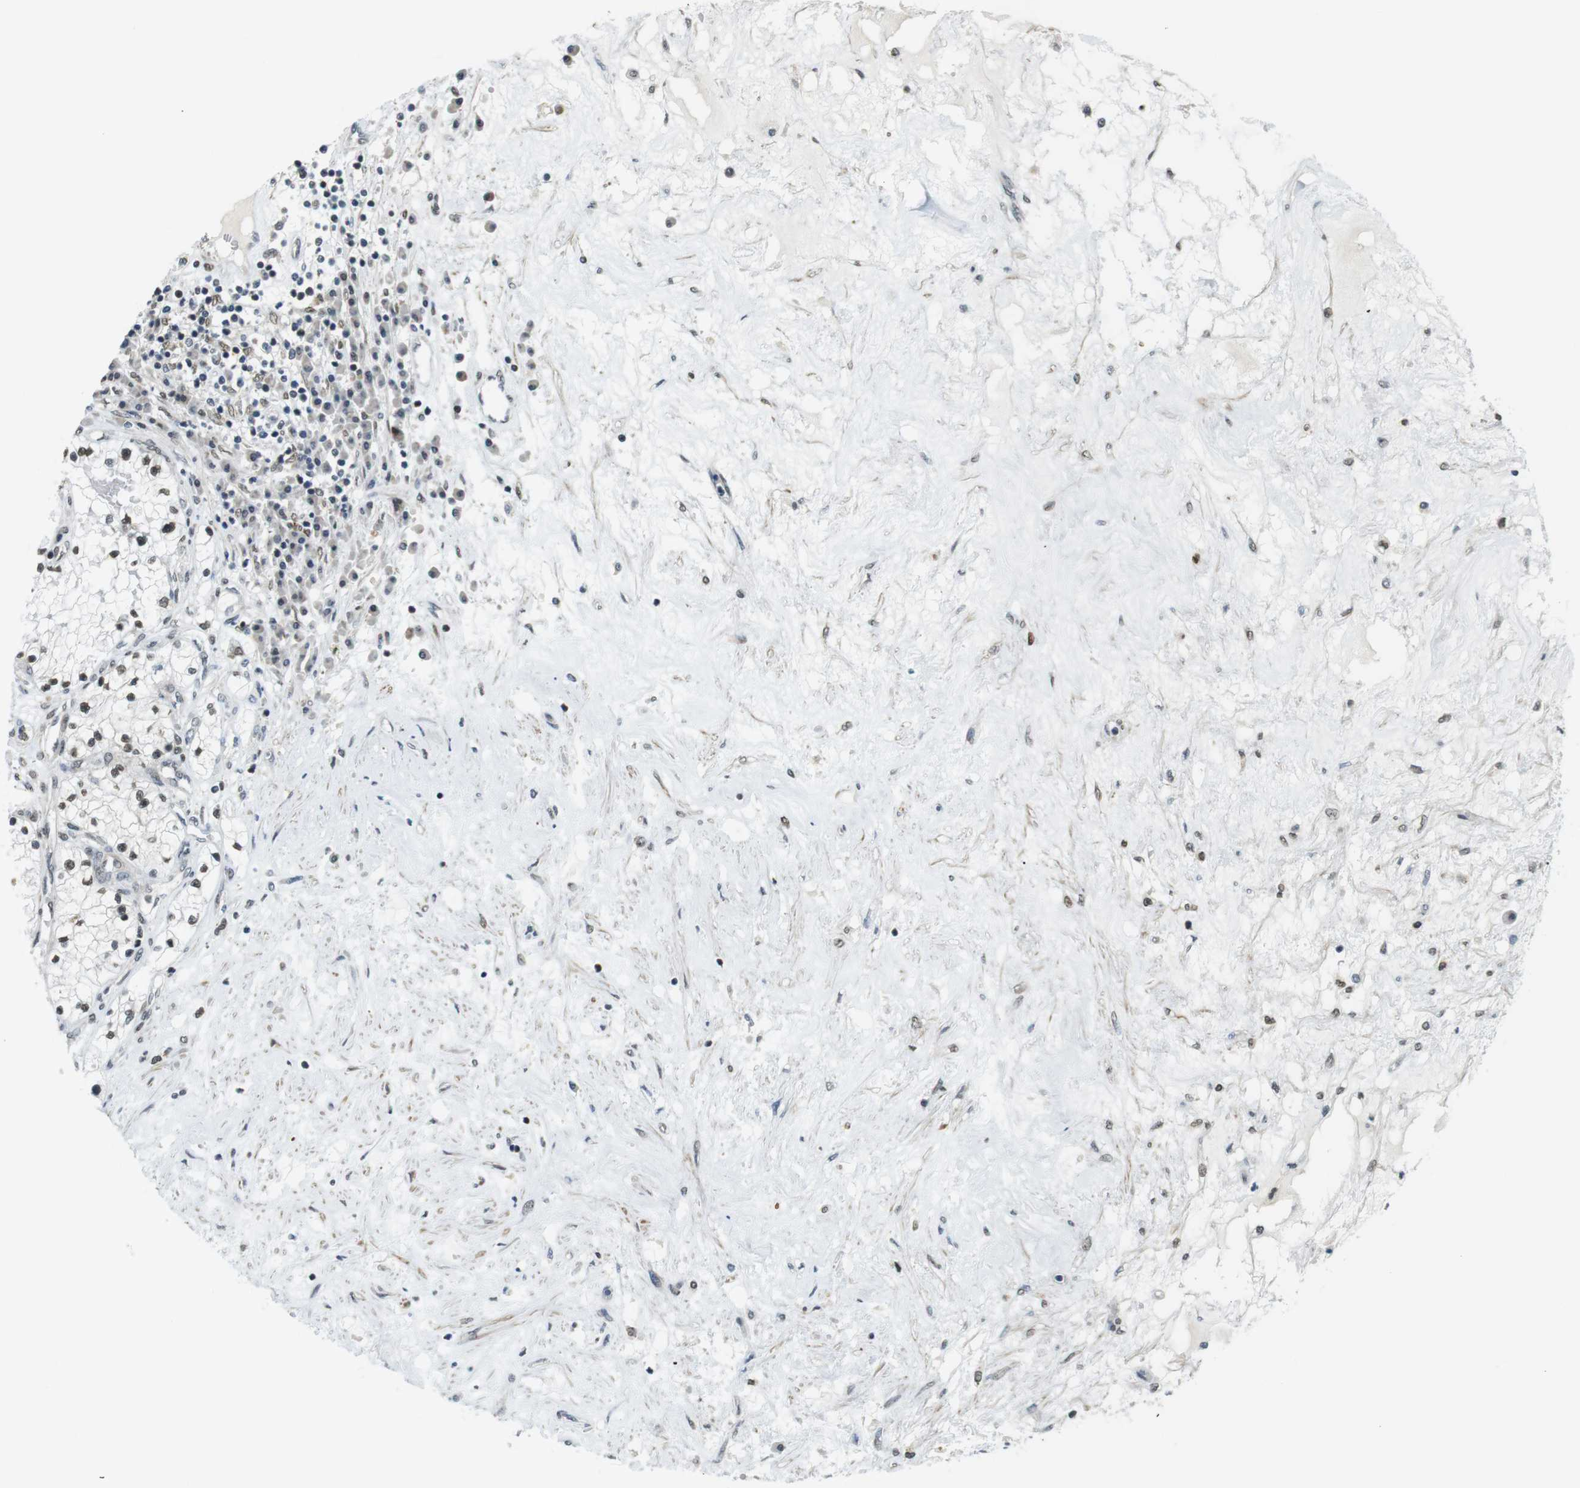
{"staining": {"intensity": "moderate", "quantity": "25%-75%", "location": "nuclear"}, "tissue": "renal cancer", "cell_type": "Tumor cells", "image_type": "cancer", "snomed": [{"axis": "morphology", "description": "Adenocarcinoma, NOS"}, {"axis": "topography", "description": "Kidney"}], "caption": "There is medium levels of moderate nuclear expression in tumor cells of adenocarcinoma (renal), as demonstrated by immunohistochemical staining (brown color).", "gene": "USP7", "patient": {"sex": "male", "age": 68}}